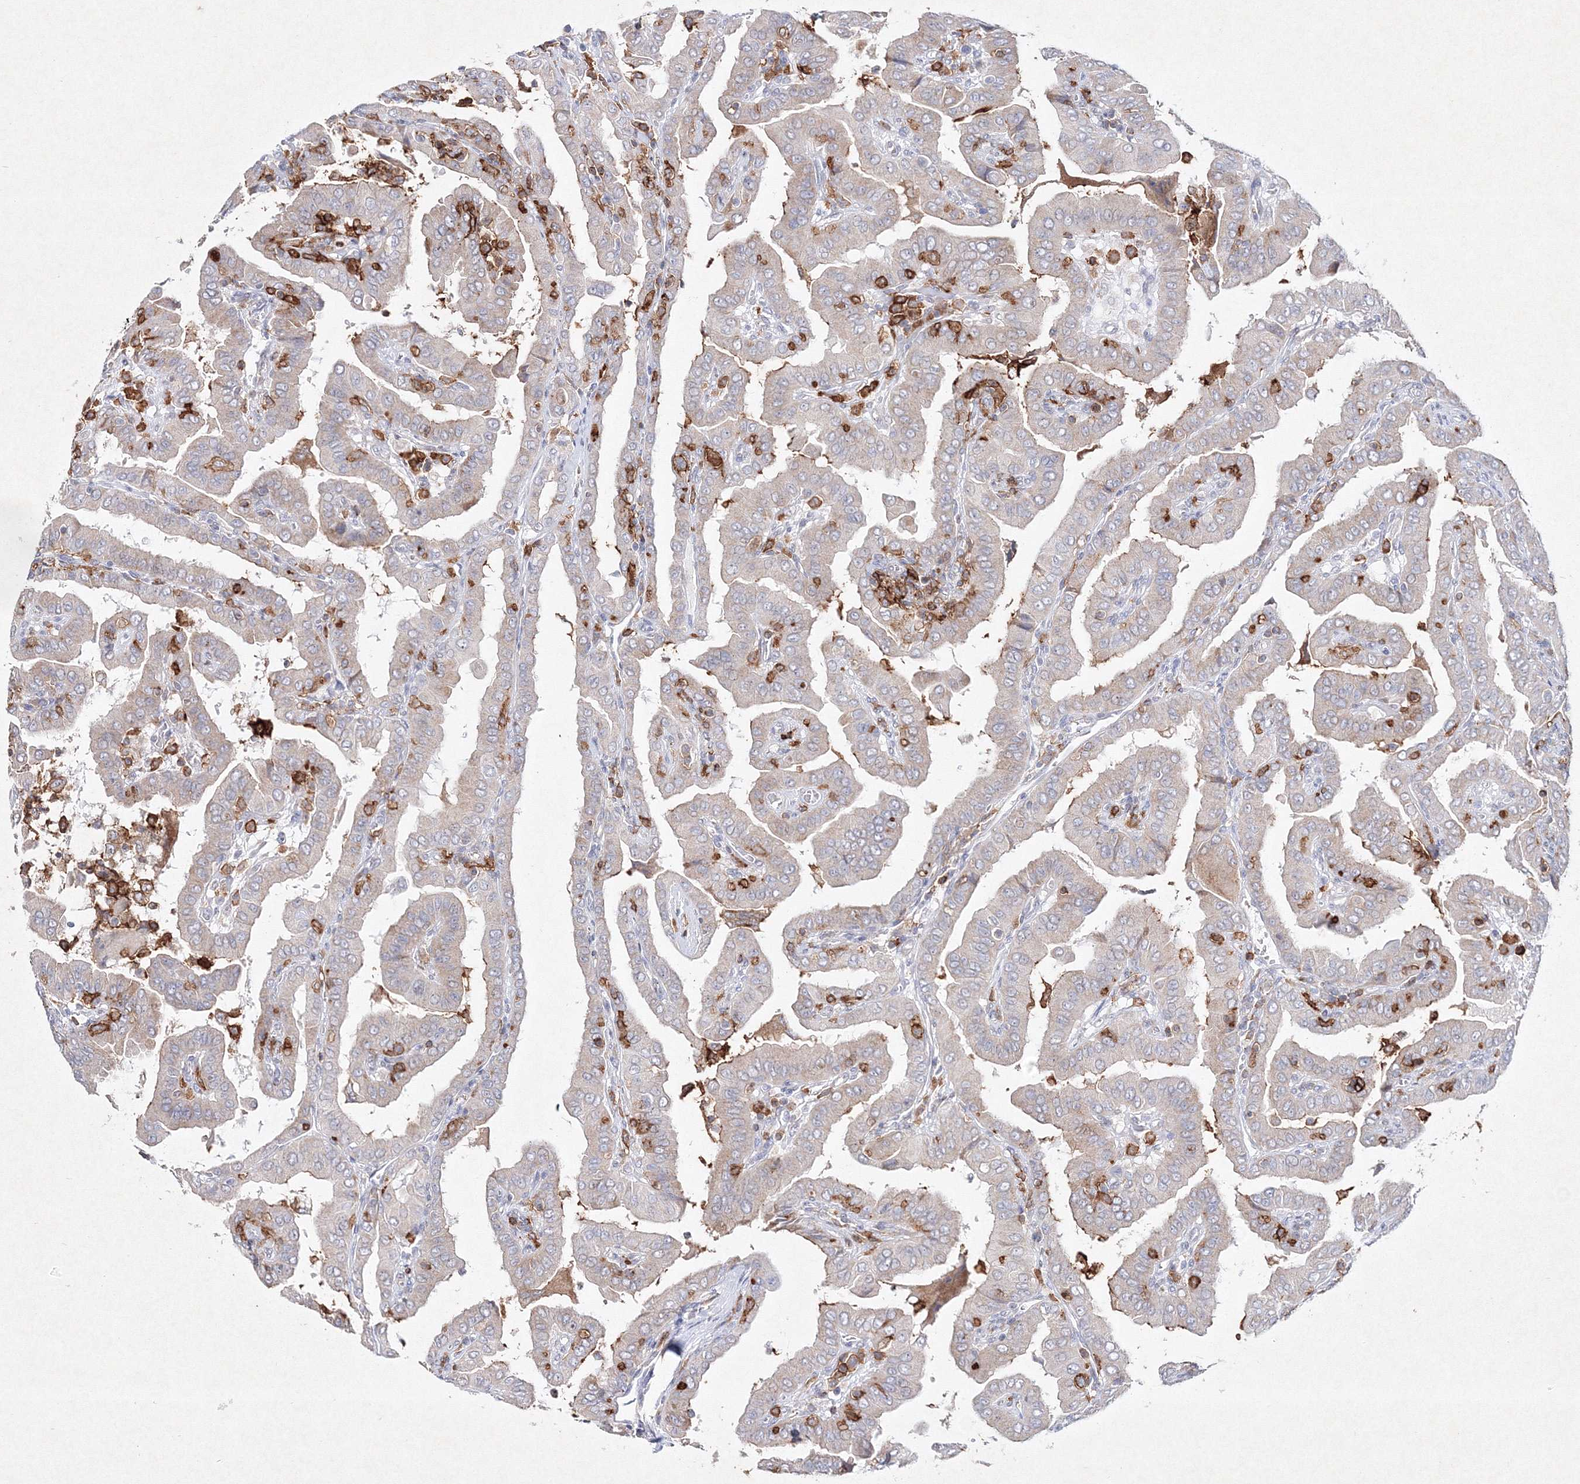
{"staining": {"intensity": "negative", "quantity": "none", "location": "none"}, "tissue": "thyroid cancer", "cell_type": "Tumor cells", "image_type": "cancer", "snomed": [{"axis": "morphology", "description": "Papillary adenocarcinoma, NOS"}, {"axis": "topography", "description": "Thyroid gland"}], "caption": "Tumor cells are negative for brown protein staining in papillary adenocarcinoma (thyroid).", "gene": "HCST", "patient": {"sex": "male", "age": 33}}